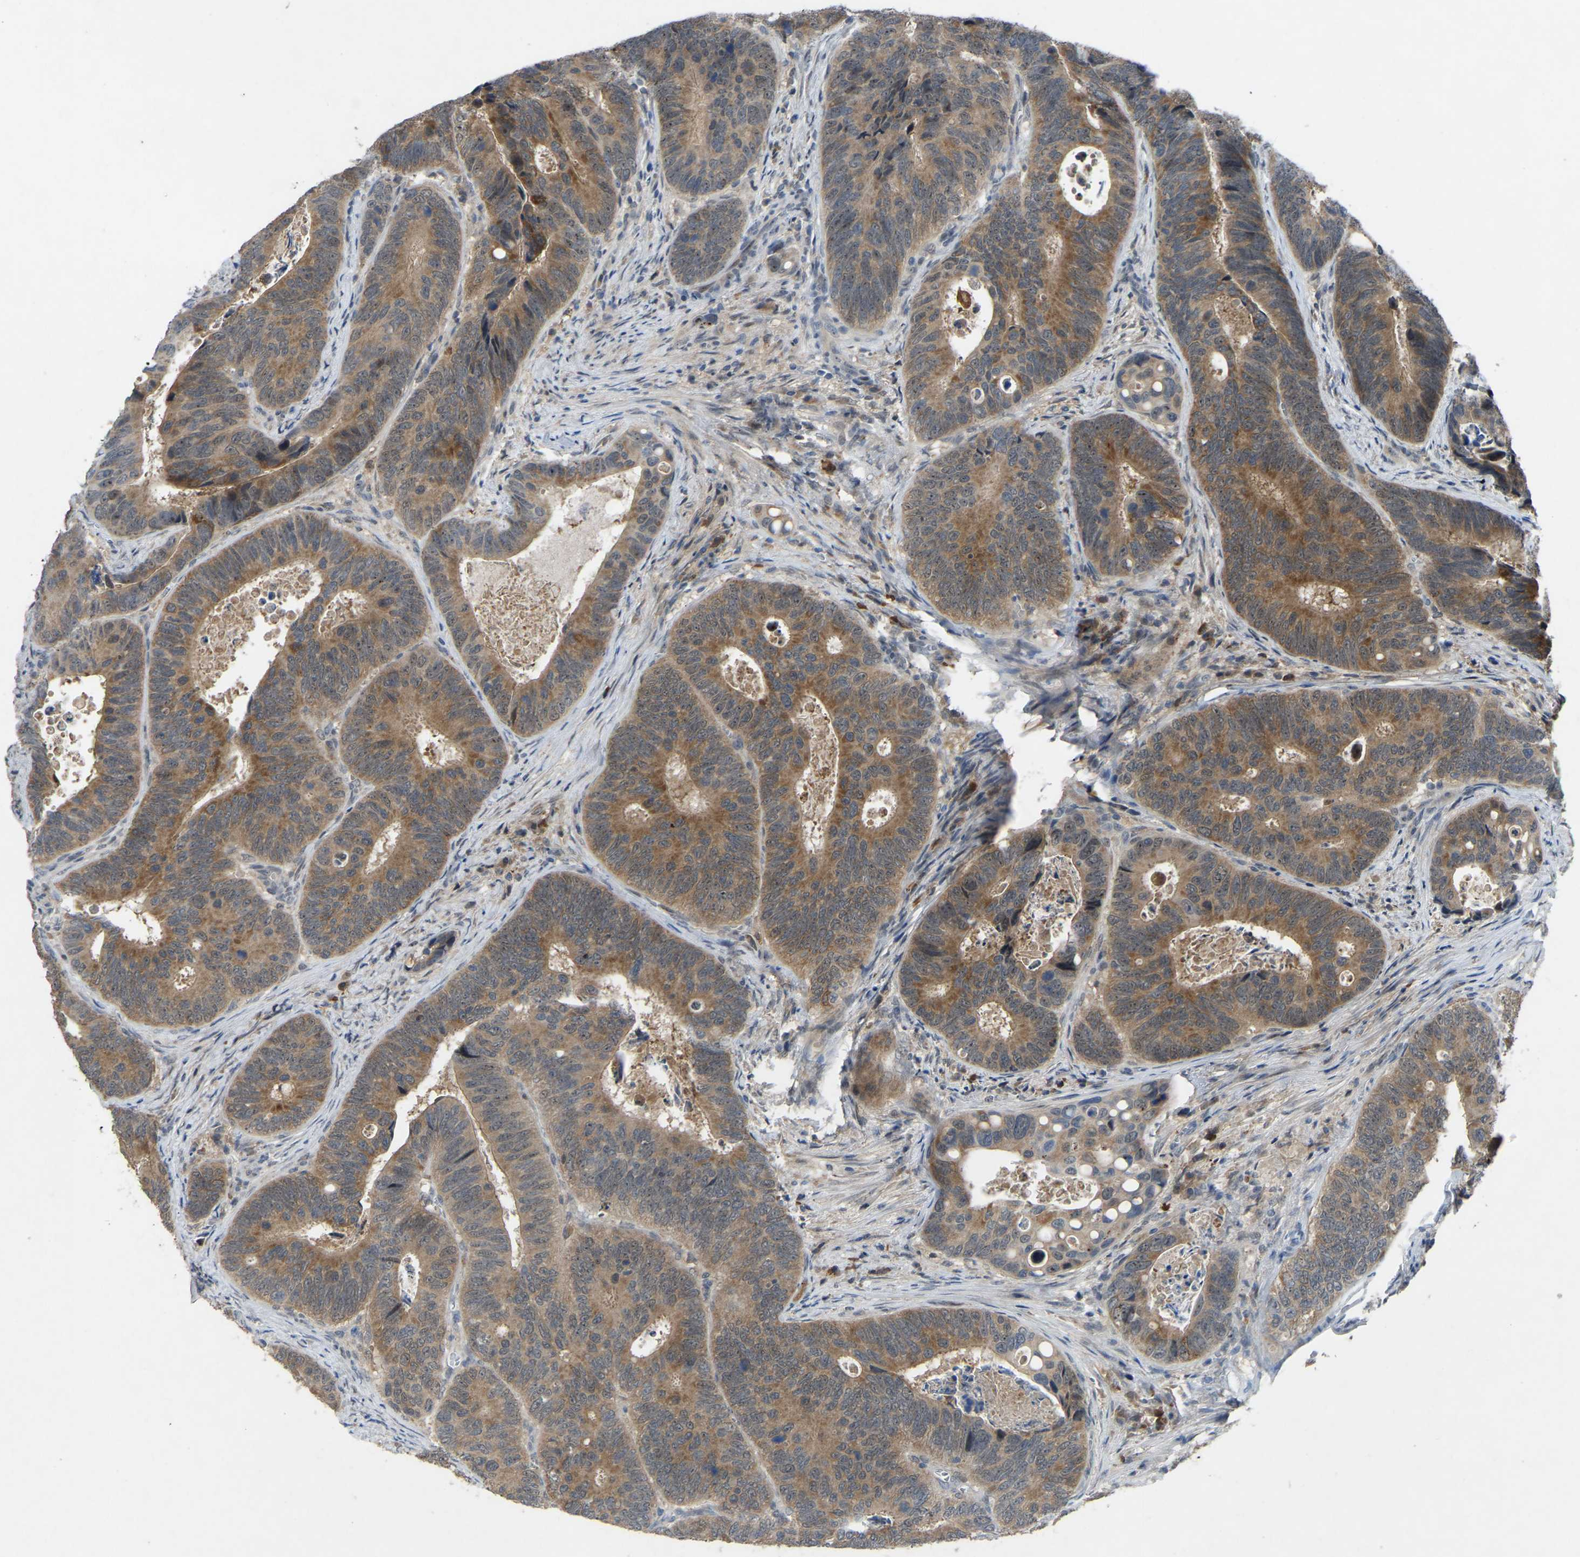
{"staining": {"intensity": "moderate", "quantity": ">75%", "location": "cytoplasmic/membranous"}, "tissue": "colorectal cancer", "cell_type": "Tumor cells", "image_type": "cancer", "snomed": [{"axis": "morphology", "description": "Inflammation, NOS"}, {"axis": "morphology", "description": "Adenocarcinoma, NOS"}, {"axis": "topography", "description": "Colon"}], "caption": "Colorectal adenocarcinoma stained with DAB immunohistochemistry exhibits medium levels of moderate cytoplasmic/membranous positivity in about >75% of tumor cells.", "gene": "FHIT", "patient": {"sex": "male", "age": 72}}